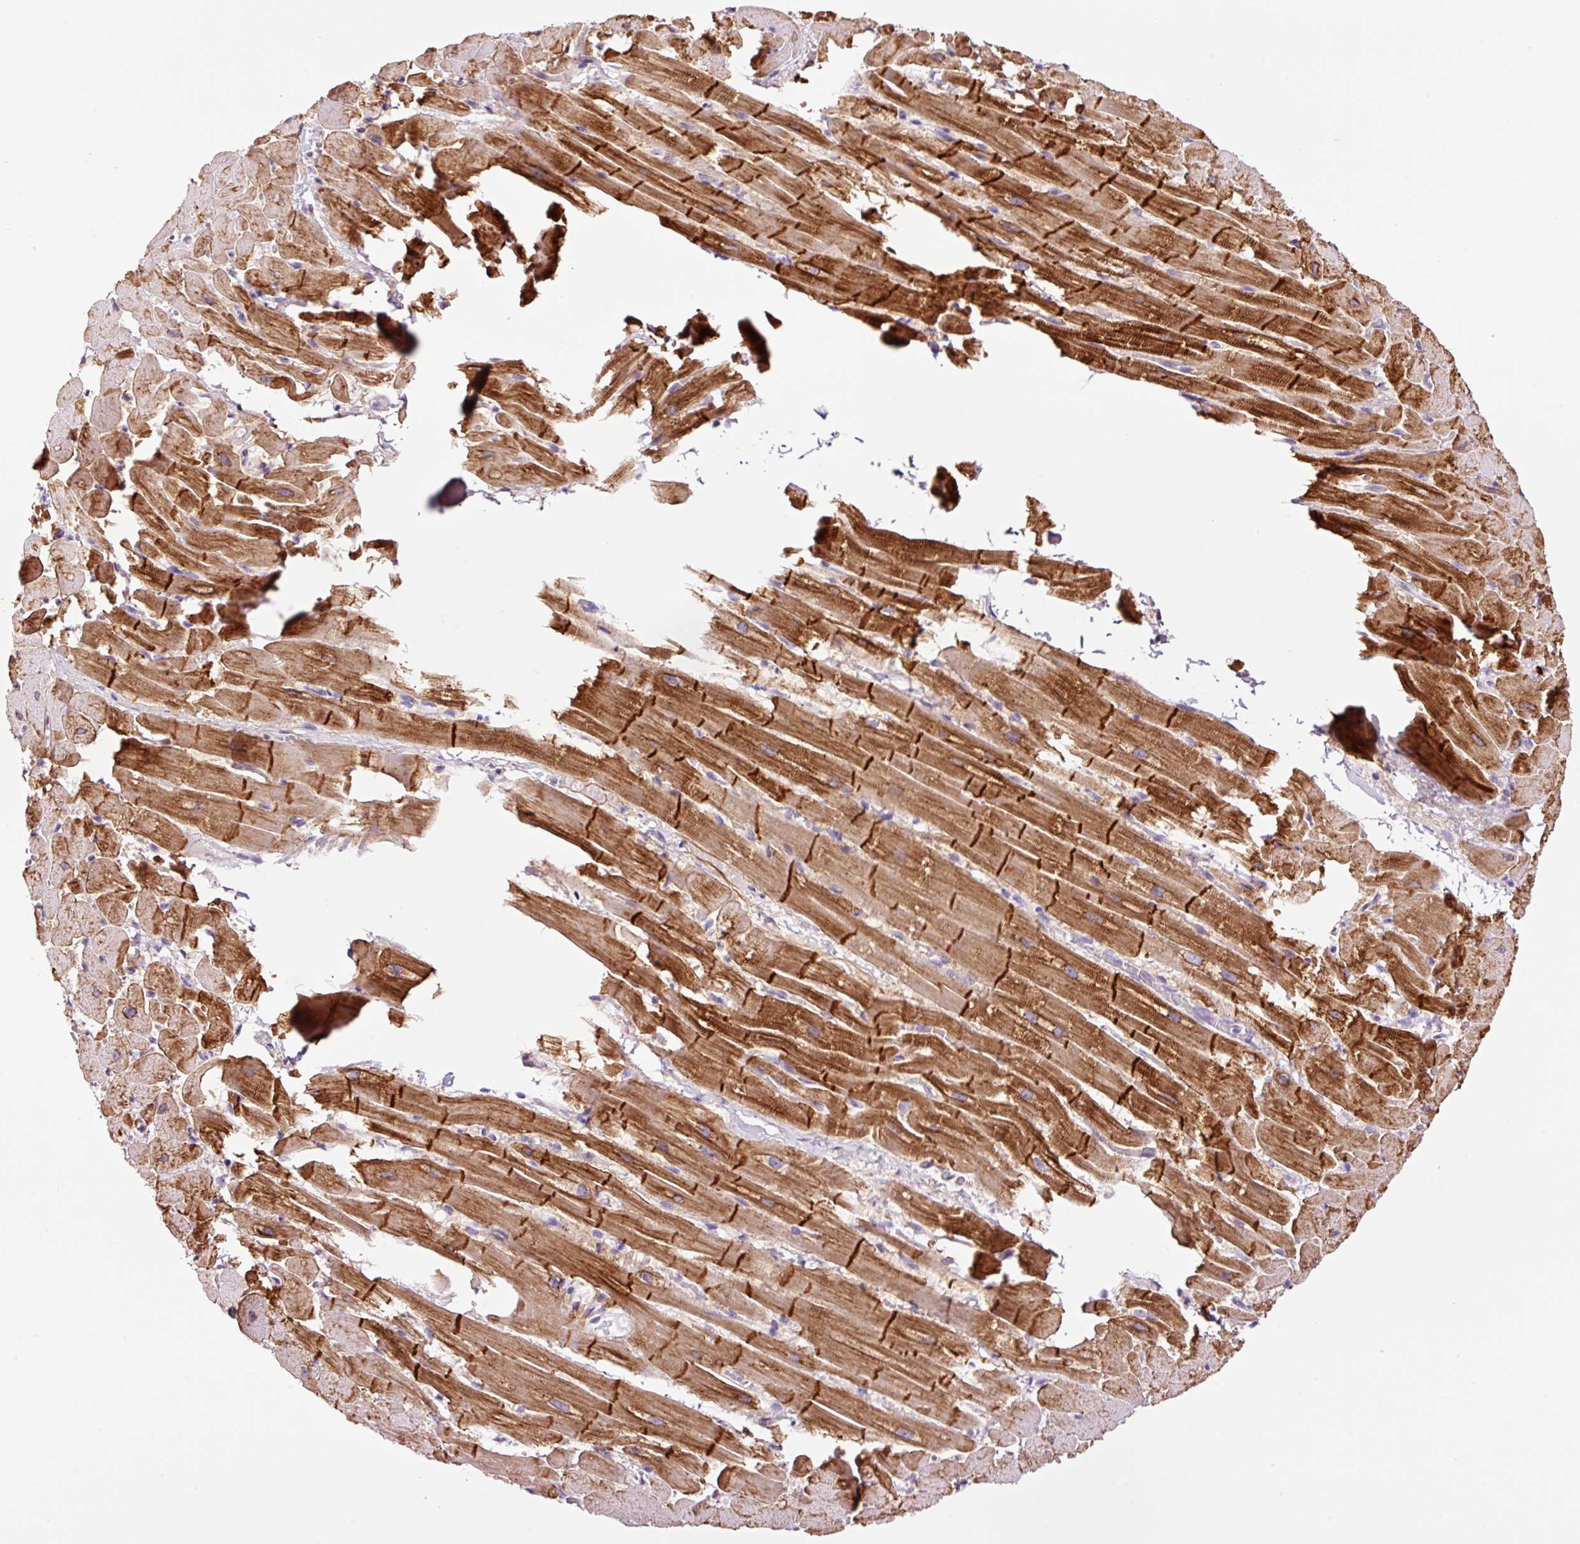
{"staining": {"intensity": "strong", "quantity": "25%-75%", "location": "cytoplasmic/membranous"}, "tissue": "heart muscle", "cell_type": "Cardiomyocytes", "image_type": "normal", "snomed": [{"axis": "morphology", "description": "Normal tissue, NOS"}, {"axis": "topography", "description": "Heart"}], "caption": "Immunohistochemistry (IHC) histopathology image of unremarkable heart muscle: heart muscle stained using immunohistochemistry (IHC) exhibits high levels of strong protein expression localized specifically in the cytoplasmic/membranous of cardiomyocytes, appearing as a cytoplasmic/membranous brown color.", "gene": "PAM", "patient": {"sex": "male", "age": 37}}